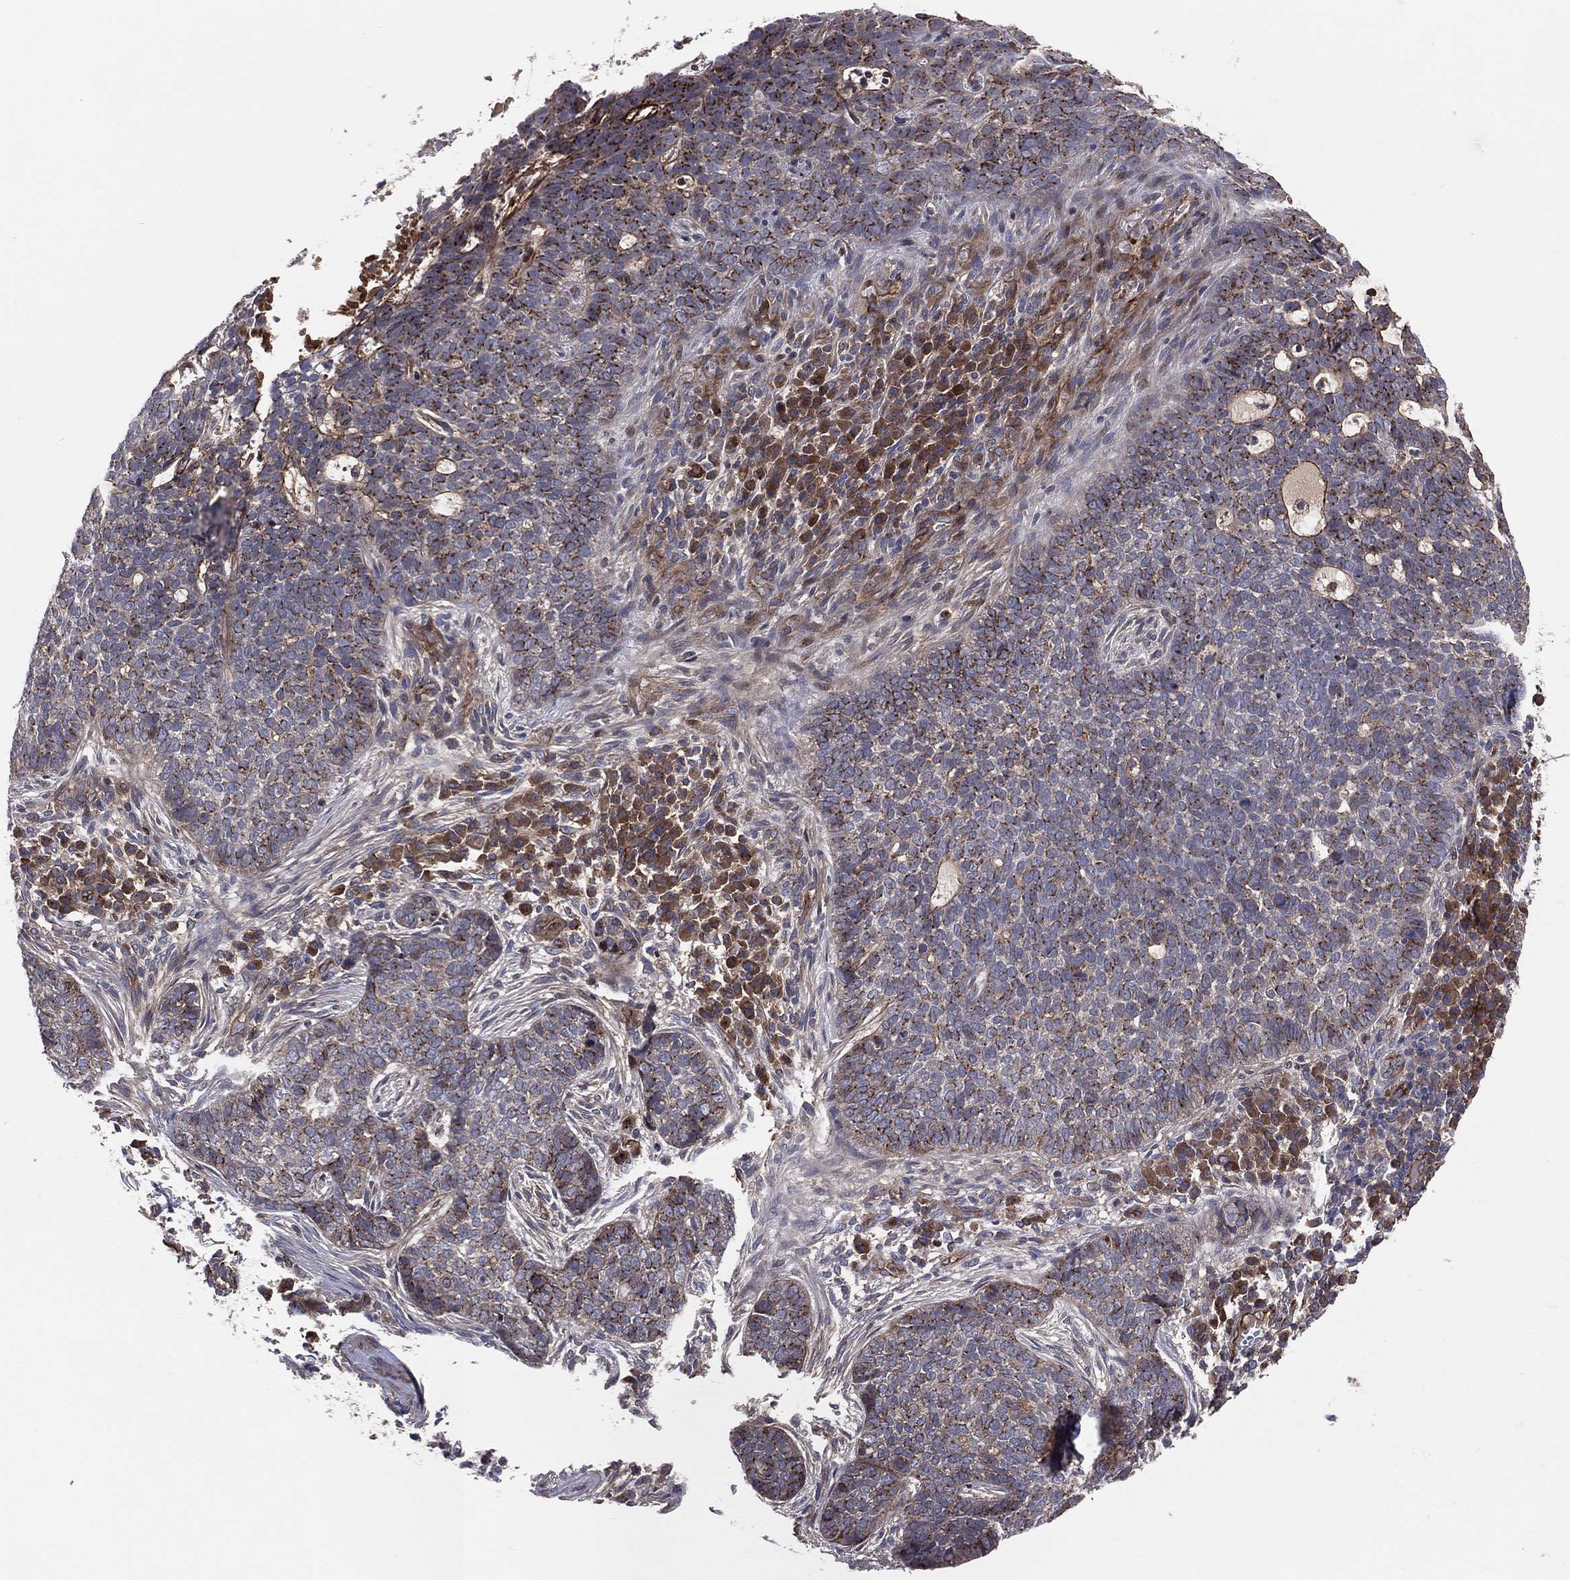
{"staining": {"intensity": "moderate", "quantity": "25%-75%", "location": "cytoplasmic/membranous"}, "tissue": "skin cancer", "cell_type": "Tumor cells", "image_type": "cancer", "snomed": [{"axis": "morphology", "description": "Basal cell carcinoma"}, {"axis": "topography", "description": "Skin"}], "caption": "Skin basal cell carcinoma stained with DAB immunohistochemistry (IHC) exhibits medium levels of moderate cytoplasmic/membranous positivity in approximately 25%-75% of tumor cells. The staining is performed using DAB brown chromogen to label protein expression. The nuclei are counter-stained blue using hematoxylin.", "gene": "ENTPD1", "patient": {"sex": "female", "age": 69}}